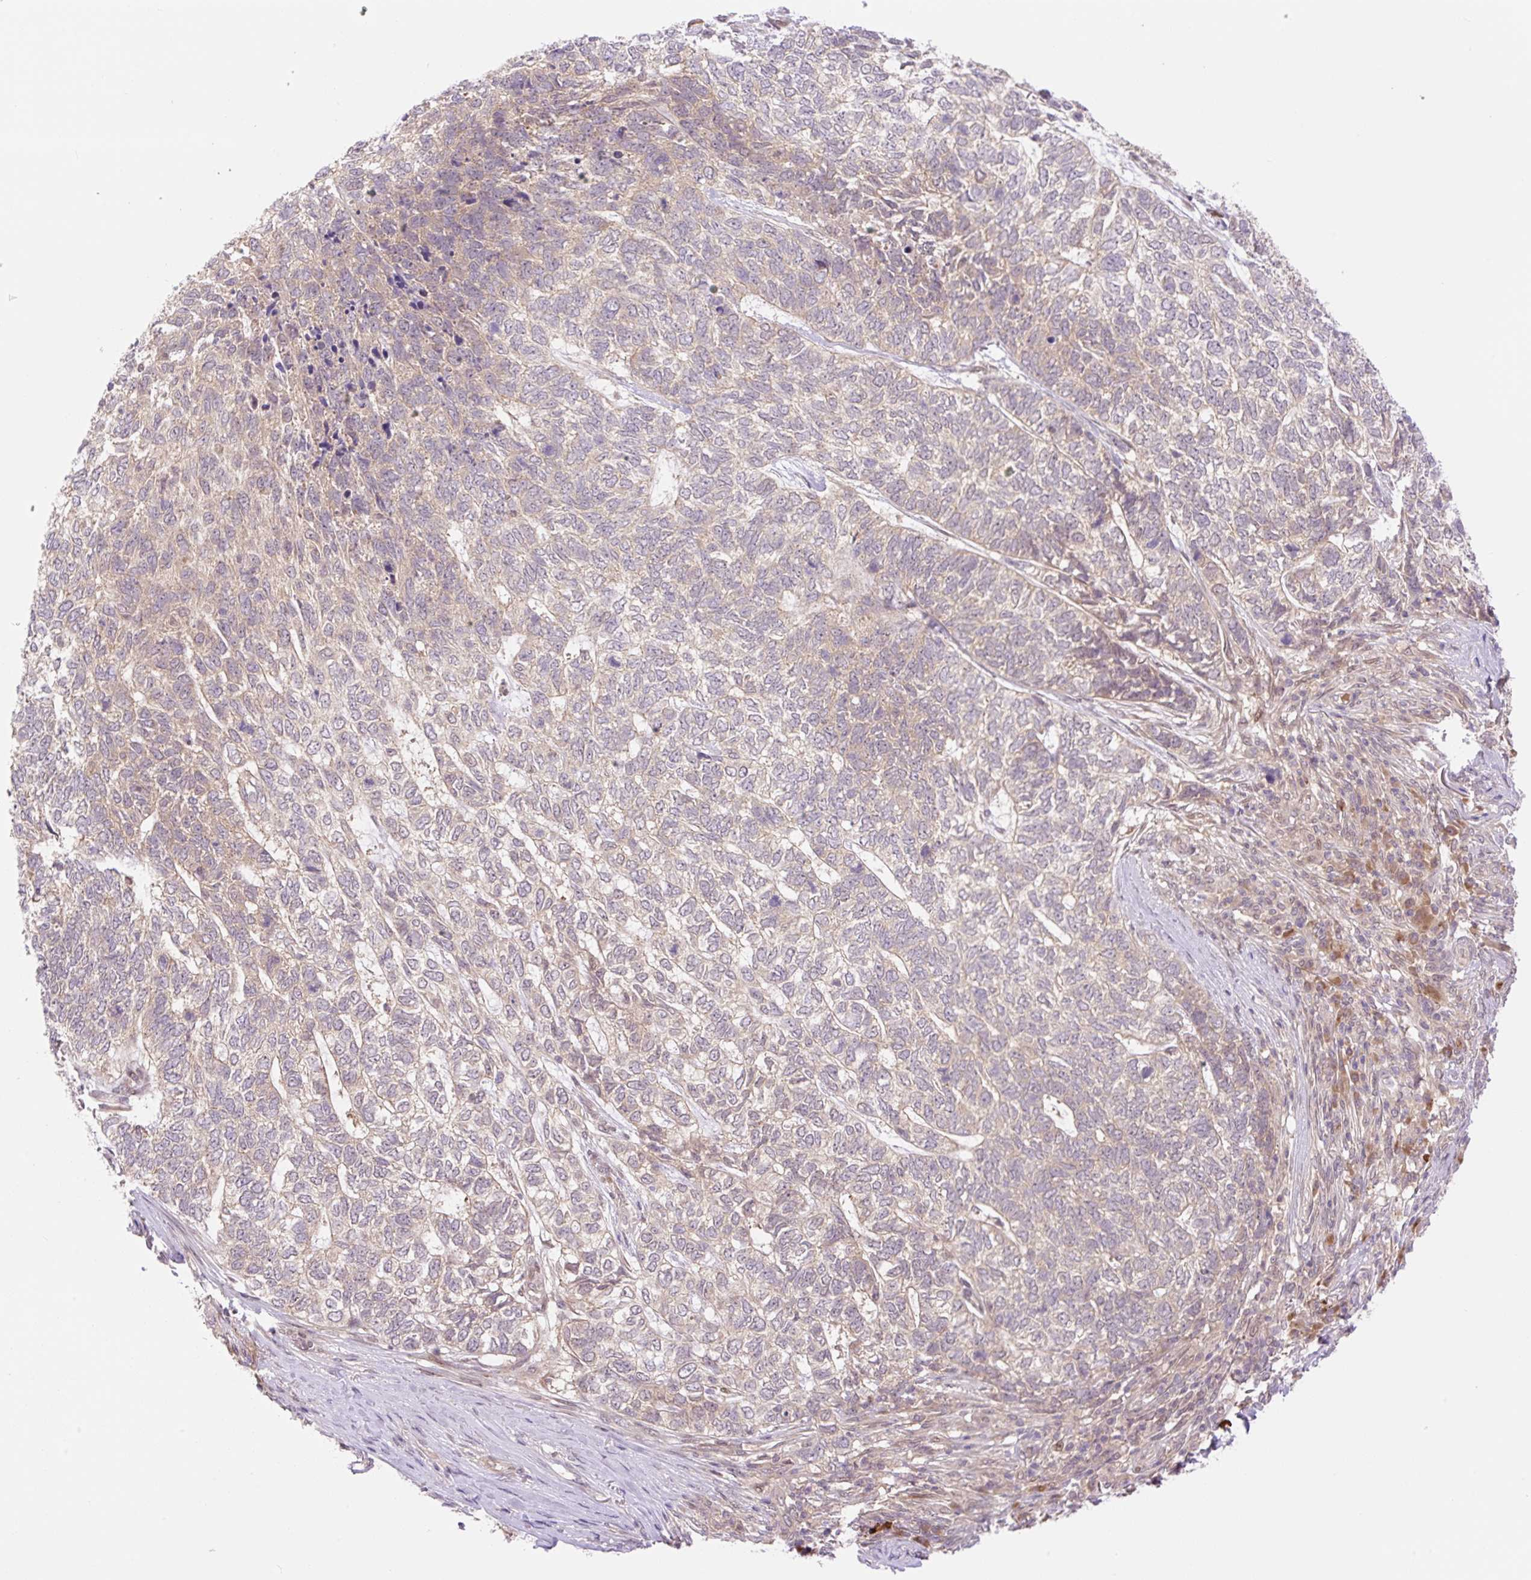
{"staining": {"intensity": "weak", "quantity": ">75%", "location": "cytoplasmic/membranous,nuclear"}, "tissue": "skin cancer", "cell_type": "Tumor cells", "image_type": "cancer", "snomed": [{"axis": "morphology", "description": "Basal cell carcinoma"}, {"axis": "topography", "description": "Skin"}], "caption": "Immunohistochemical staining of skin cancer (basal cell carcinoma) exhibits weak cytoplasmic/membranous and nuclear protein staining in about >75% of tumor cells.", "gene": "VPS25", "patient": {"sex": "female", "age": 65}}